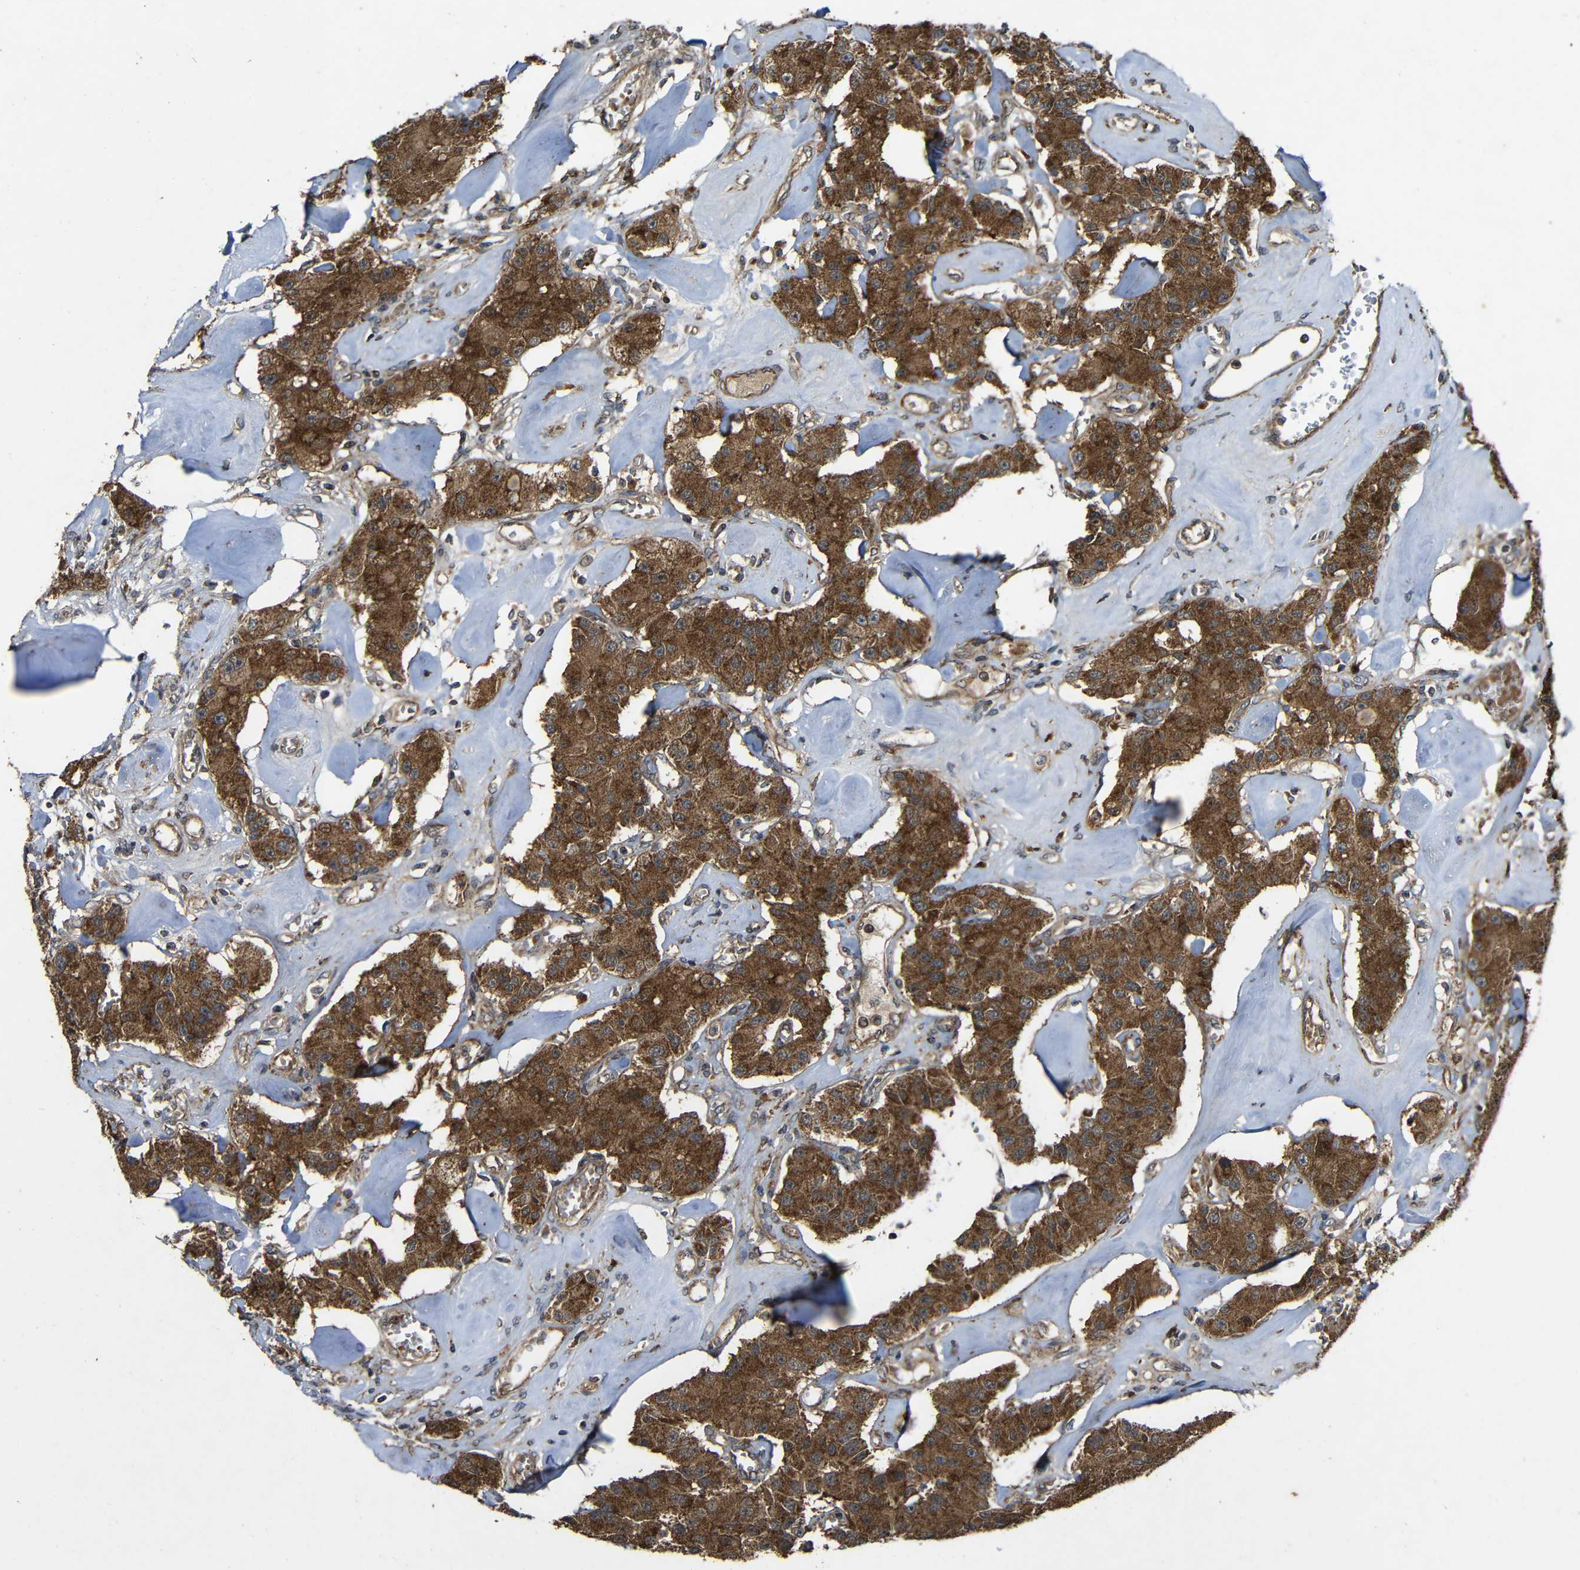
{"staining": {"intensity": "strong", "quantity": ">75%", "location": "cytoplasmic/membranous"}, "tissue": "carcinoid", "cell_type": "Tumor cells", "image_type": "cancer", "snomed": [{"axis": "morphology", "description": "Carcinoid, malignant, NOS"}, {"axis": "topography", "description": "Pancreas"}], "caption": "Malignant carcinoid stained with immunohistochemistry (IHC) demonstrates strong cytoplasmic/membranous positivity in approximately >75% of tumor cells. (DAB (3,3'-diaminobenzidine) IHC with brightfield microscopy, high magnification).", "gene": "C1GALT1", "patient": {"sex": "male", "age": 41}}